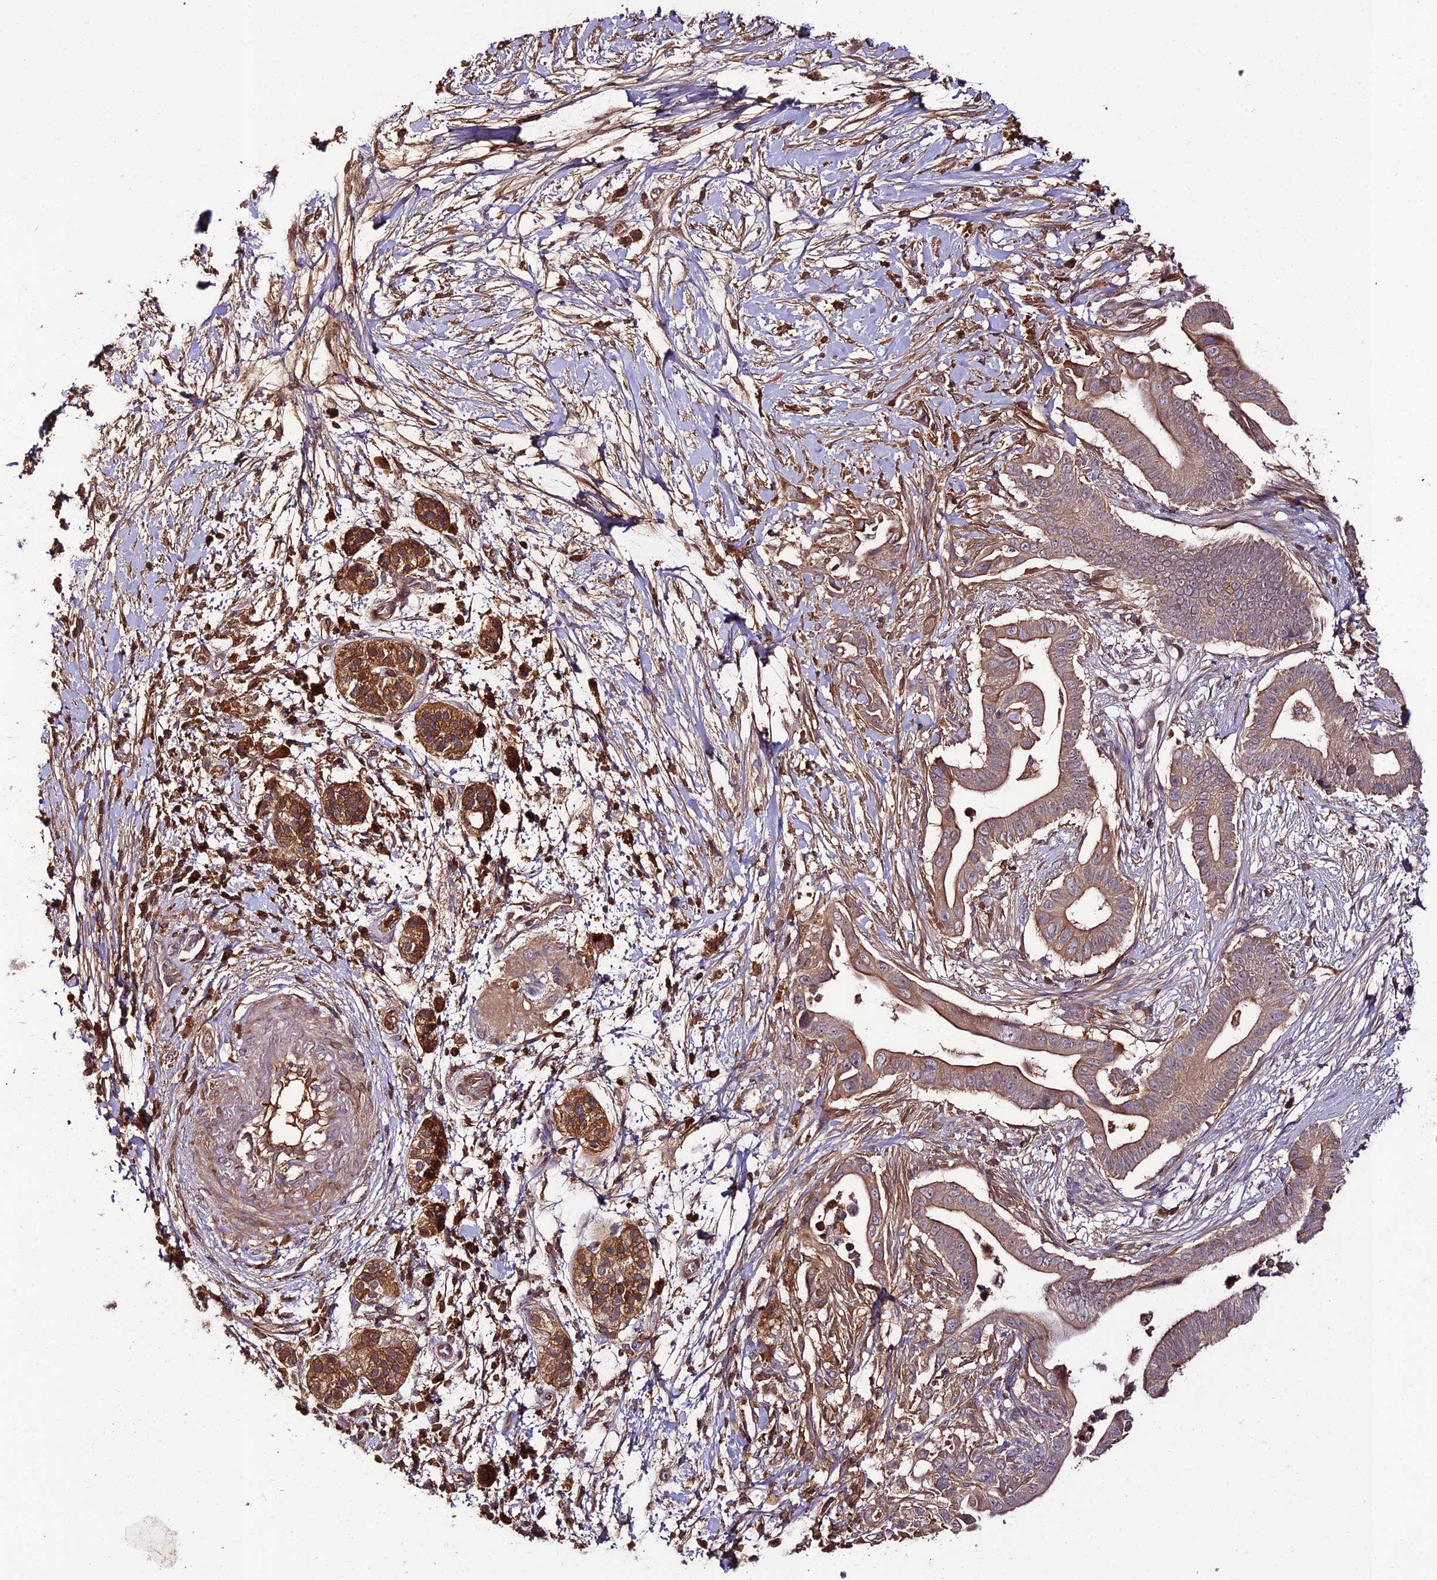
{"staining": {"intensity": "moderate", "quantity": ">75%", "location": "cytoplasmic/membranous"}, "tissue": "pancreatic cancer", "cell_type": "Tumor cells", "image_type": "cancer", "snomed": [{"axis": "morphology", "description": "Adenocarcinoma, NOS"}, {"axis": "topography", "description": "Pancreas"}], "caption": "This histopathology image demonstrates adenocarcinoma (pancreatic) stained with IHC to label a protein in brown. The cytoplasmic/membranous of tumor cells show moderate positivity for the protein. Nuclei are counter-stained blue.", "gene": "KCTD16", "patient": {"sex": "male", "age": 68}}